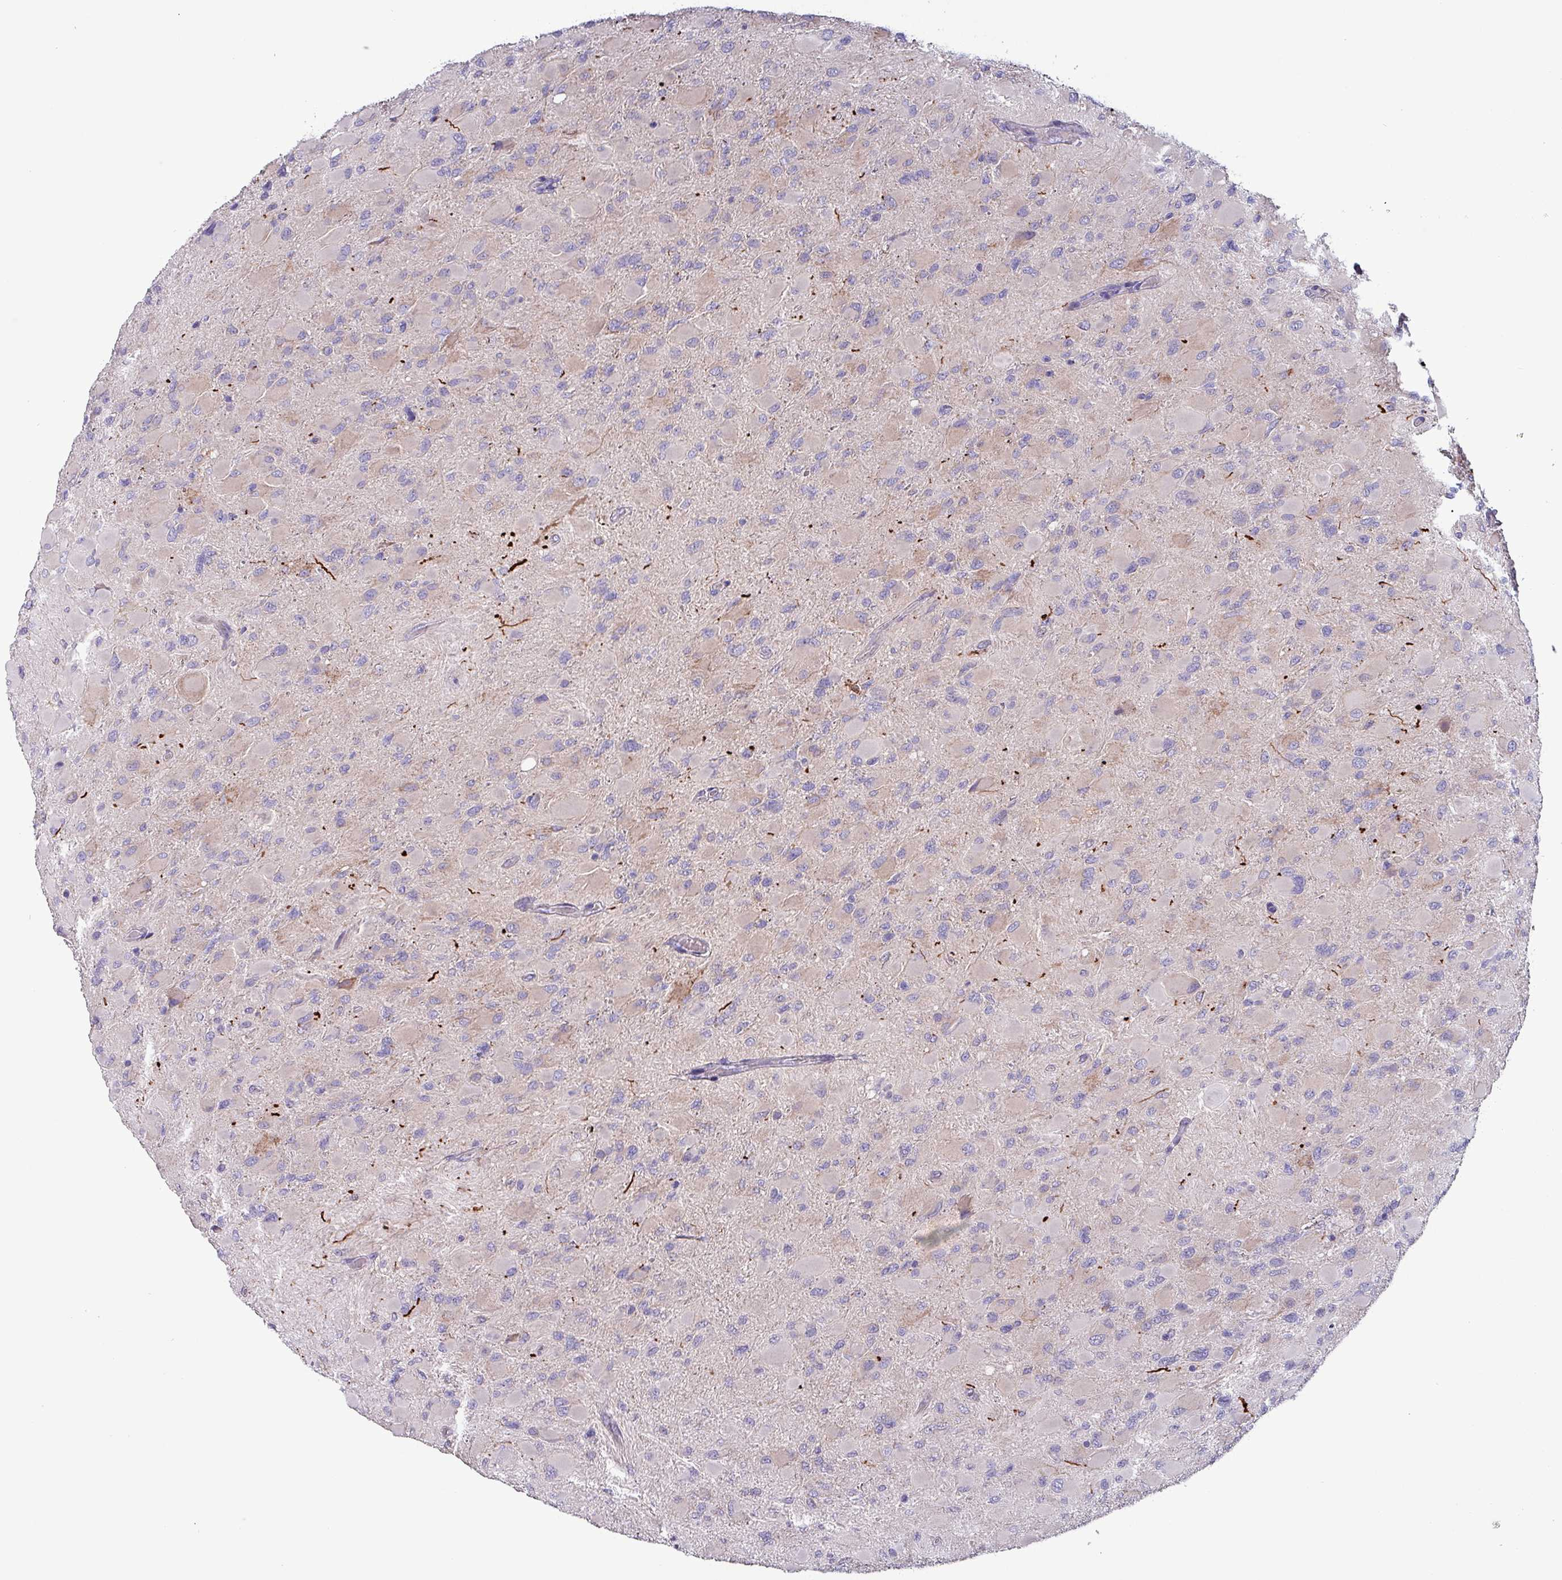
{"staining": {"intensity": "negative", "quantity": "none", "location": "none"}, "tissue": "glioma", "cell_type": "Tumor cells", "image_type": "cancer", "snomed": [{"axis": "morphology", "description": "Glioma, malignant, High grade"}, {"axis": "topography", "description": "Cerebral cortex"}], "caption": "Immunohistochemistry micrograph of malignant glioma (high-grade) stained for a protein (brown), which exhibits no staining in tumor cells. Nuclei are stained in blue.", "gene": "HSD3B7", "patient": {"sex": "female", "age": 36}}